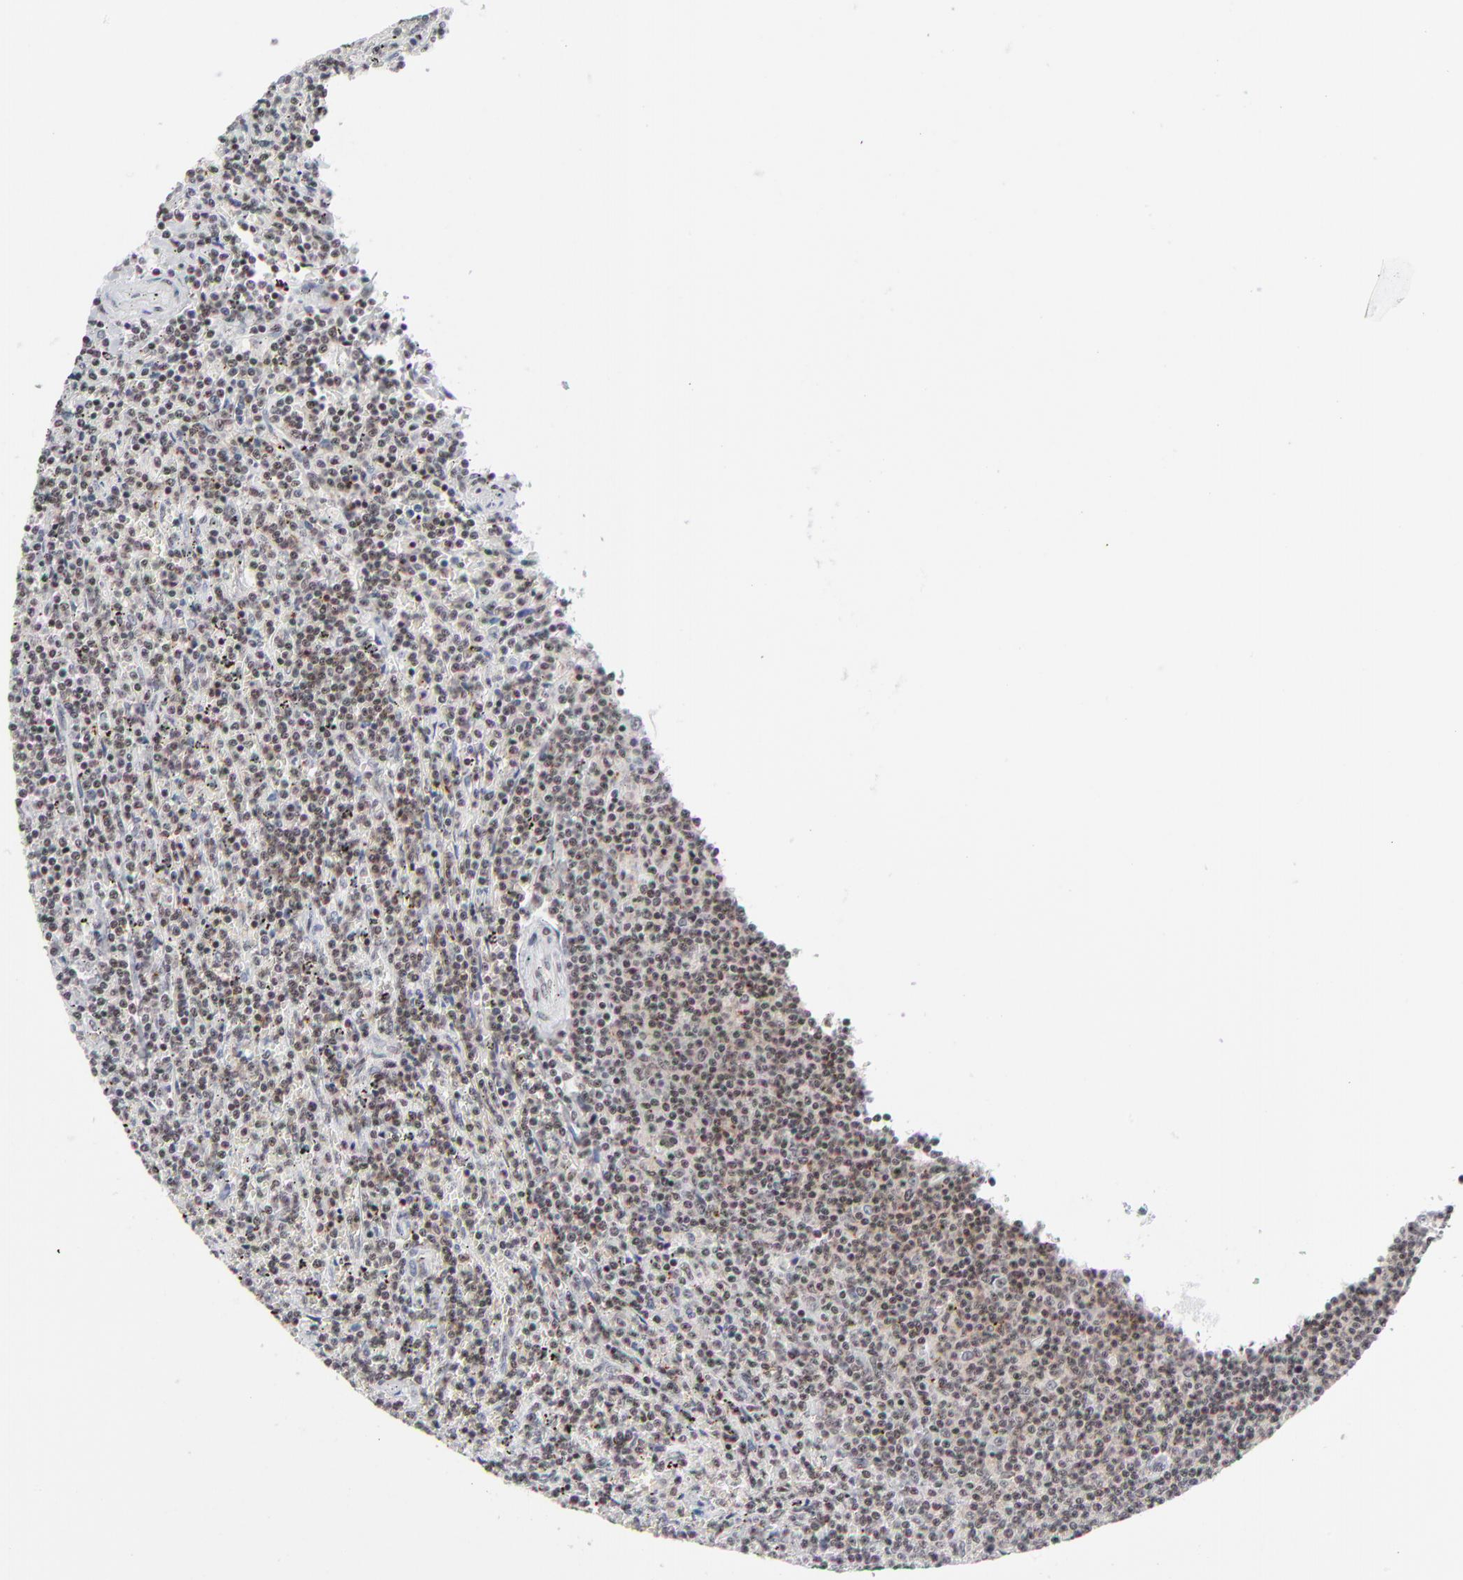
{"staining": {"intensity": "weak", "quantity": "25%-75%", "location": "nuclear"}, "tissue": "lymphoma", "cell_type": "Tumor cells", "image_type": "cancer", "snomed": [{"axis": "morphology", "description": "Malignant lymphoma, non-Hodgkin's type, Low grade"}, {"axis": "topography", "description": "Spleen"}], "caption": "Brown immunohistochemical staining in lymphoma reveals weak nuclear expression in about 25%-75% of tumor cells.", "gene": "ZNF143", "patient": {"sex": "female", "age": 50}}